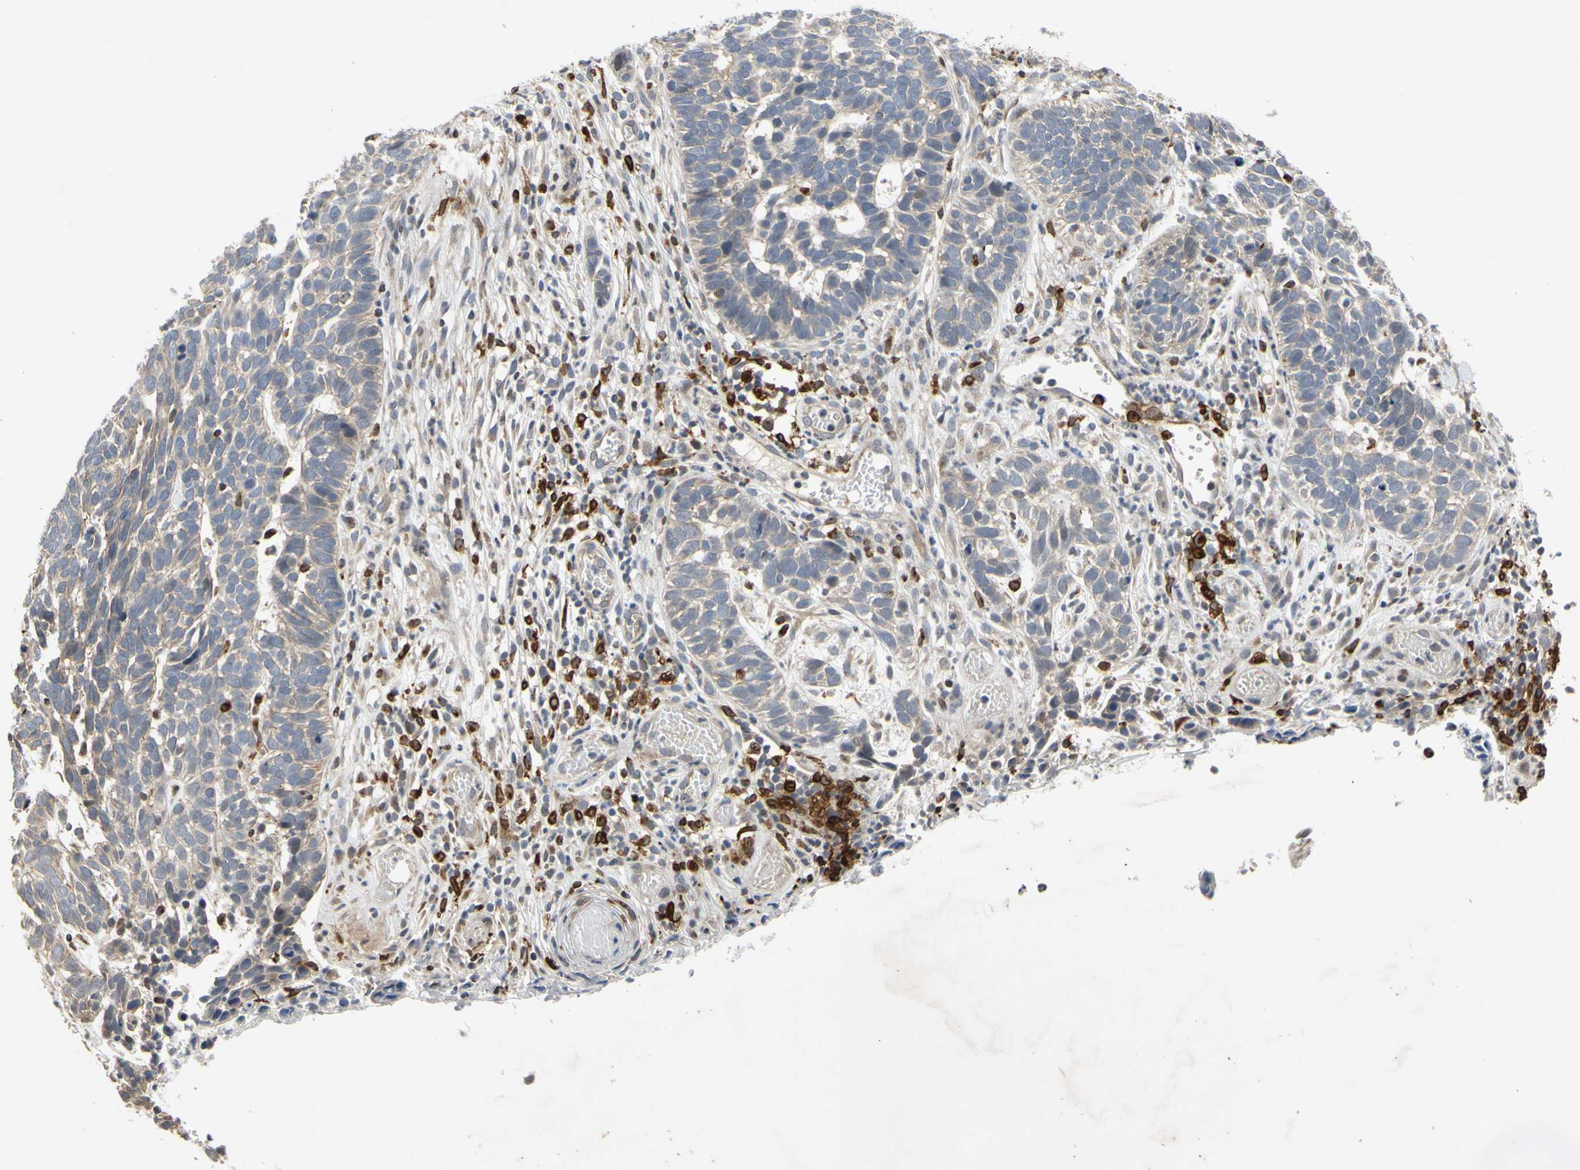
{"staining": {"intensity": "negative", "quantity": "none", "location": "none"}, "tissue": "skin cancer", "cell_type": "Tumor cells", "image_type": "cancer", "snomed": [{"axis": "morphology", "description": "Basal cell carcinoma"}, {"axis": "topography", "description": "Skin"}], "caption": "Tumor cells show no significant protein expression in skin cancer.", "gene": "PLXNA2", "patient": {"sex": "male", "age": 87}}